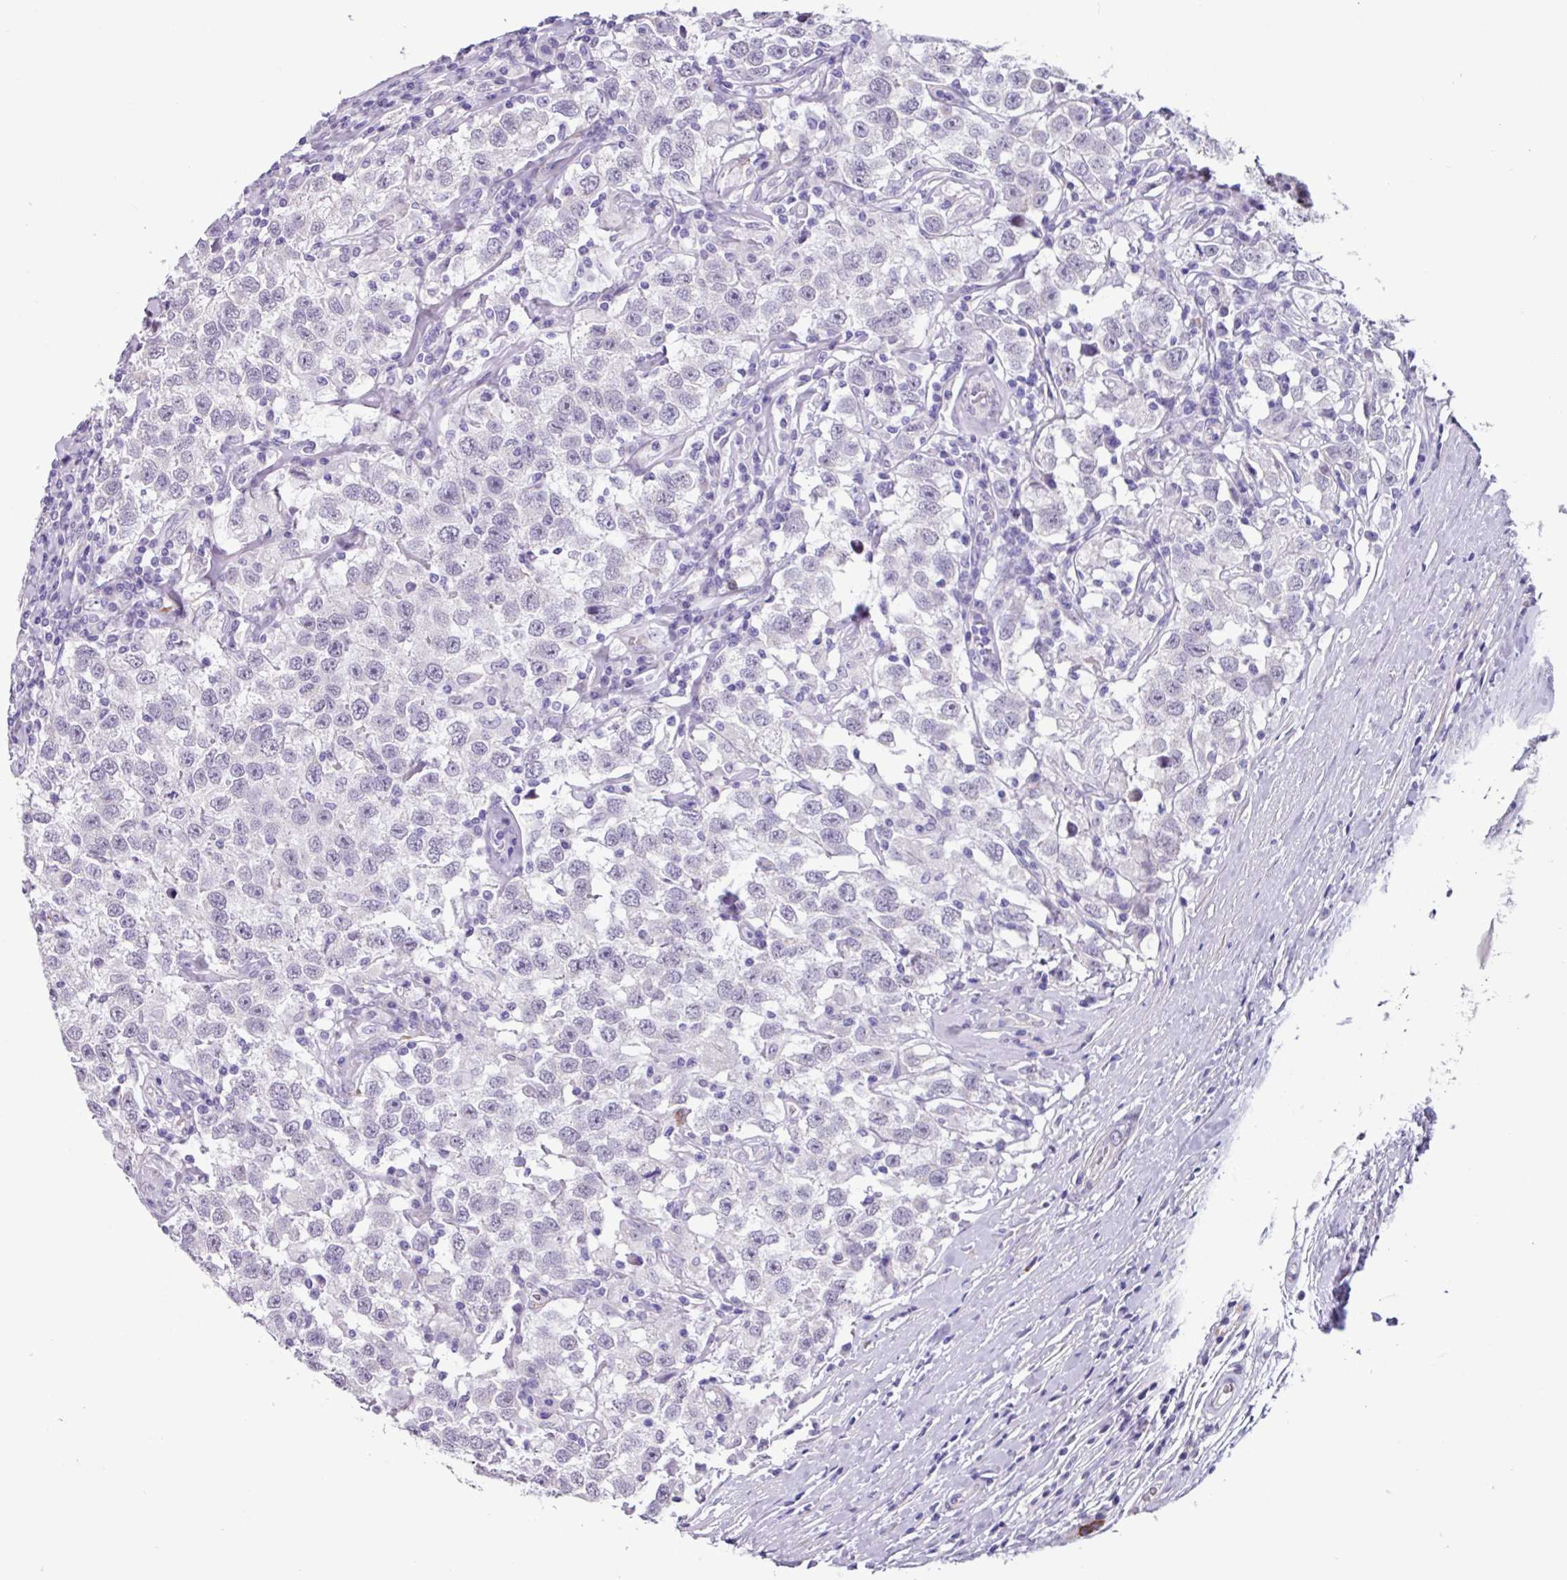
{"staining": {"intensity": "negative", "quantity": "none", "location": "none"}, "tissue": "testis cancer", "cell_type": "Tumor cells", "image_type": "cancer", "snomed": [{"axis": "morphology", "description": "Seminoma, NOS"}, {"axis": "topography", "description": "Testis"}], "caption": "High power microscopy micrograph of an immunohistochemistry (IHC) image of seminoma (testis), revealing no significant positivity in tumor cells.", "gene": "OTX1", "patient": {"sex": "male", "age": 41}}